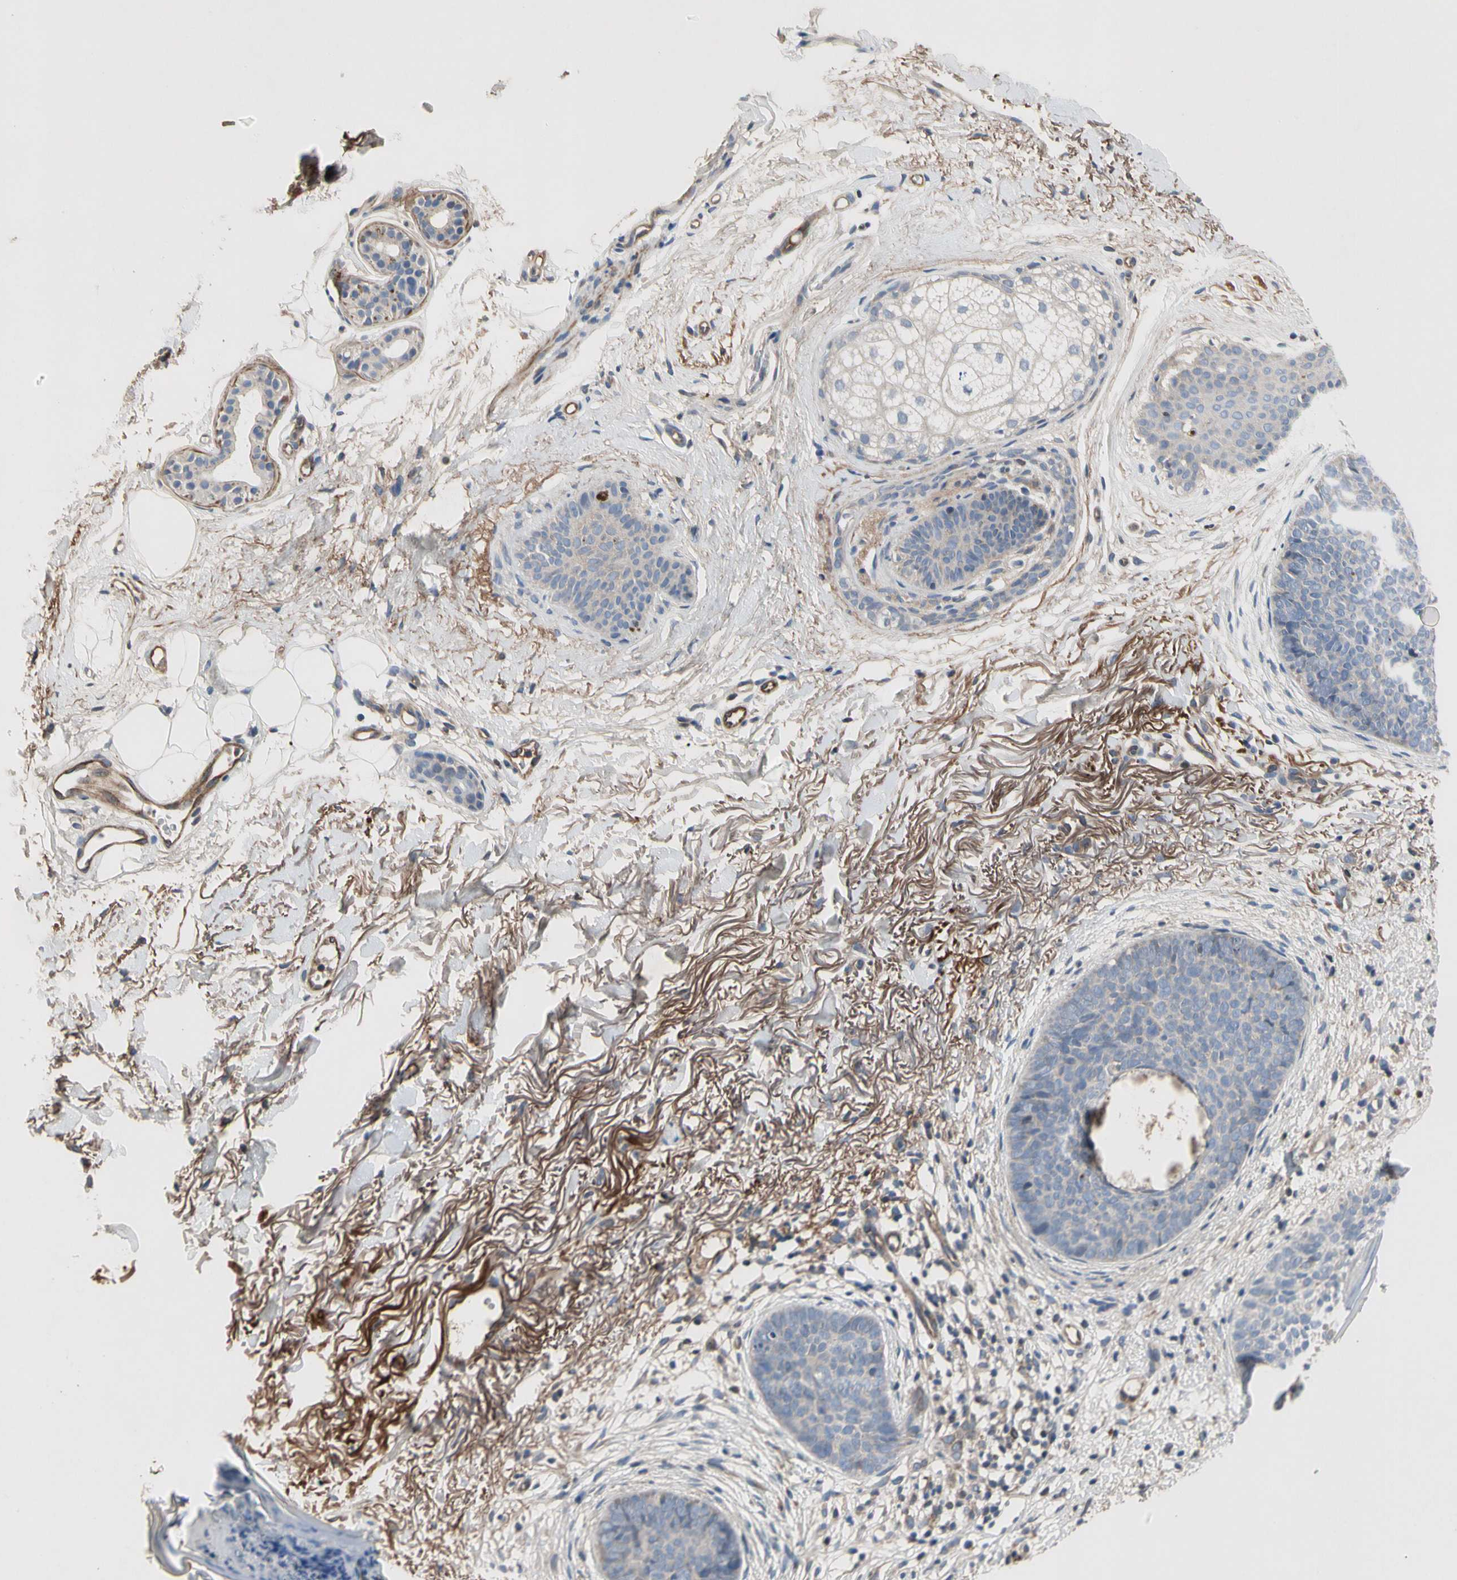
{"staining": {"intensity": "negative", "quantity": "none", "location": "none"}, "tissue": "skin cancer", "cell_type": "Tumor cells", "image_type": "cancer", "snomed": [{"axis": "morphology", "description": "Basal cell carcinoma"}, {"axis": "topography", "description": "Skin"}], "caption": "Skin cancer (basal cell carcinoma) was stained to show a protein in brown. There is no significant expression in tumor cells. (Brightfield microscopy of DAB (3,3'-diaminobenzidine) immunohistochemistry (IHC) at high magnification).", "gene": "CRTAC1", "patient": {"sex": "female", "age": 70}}